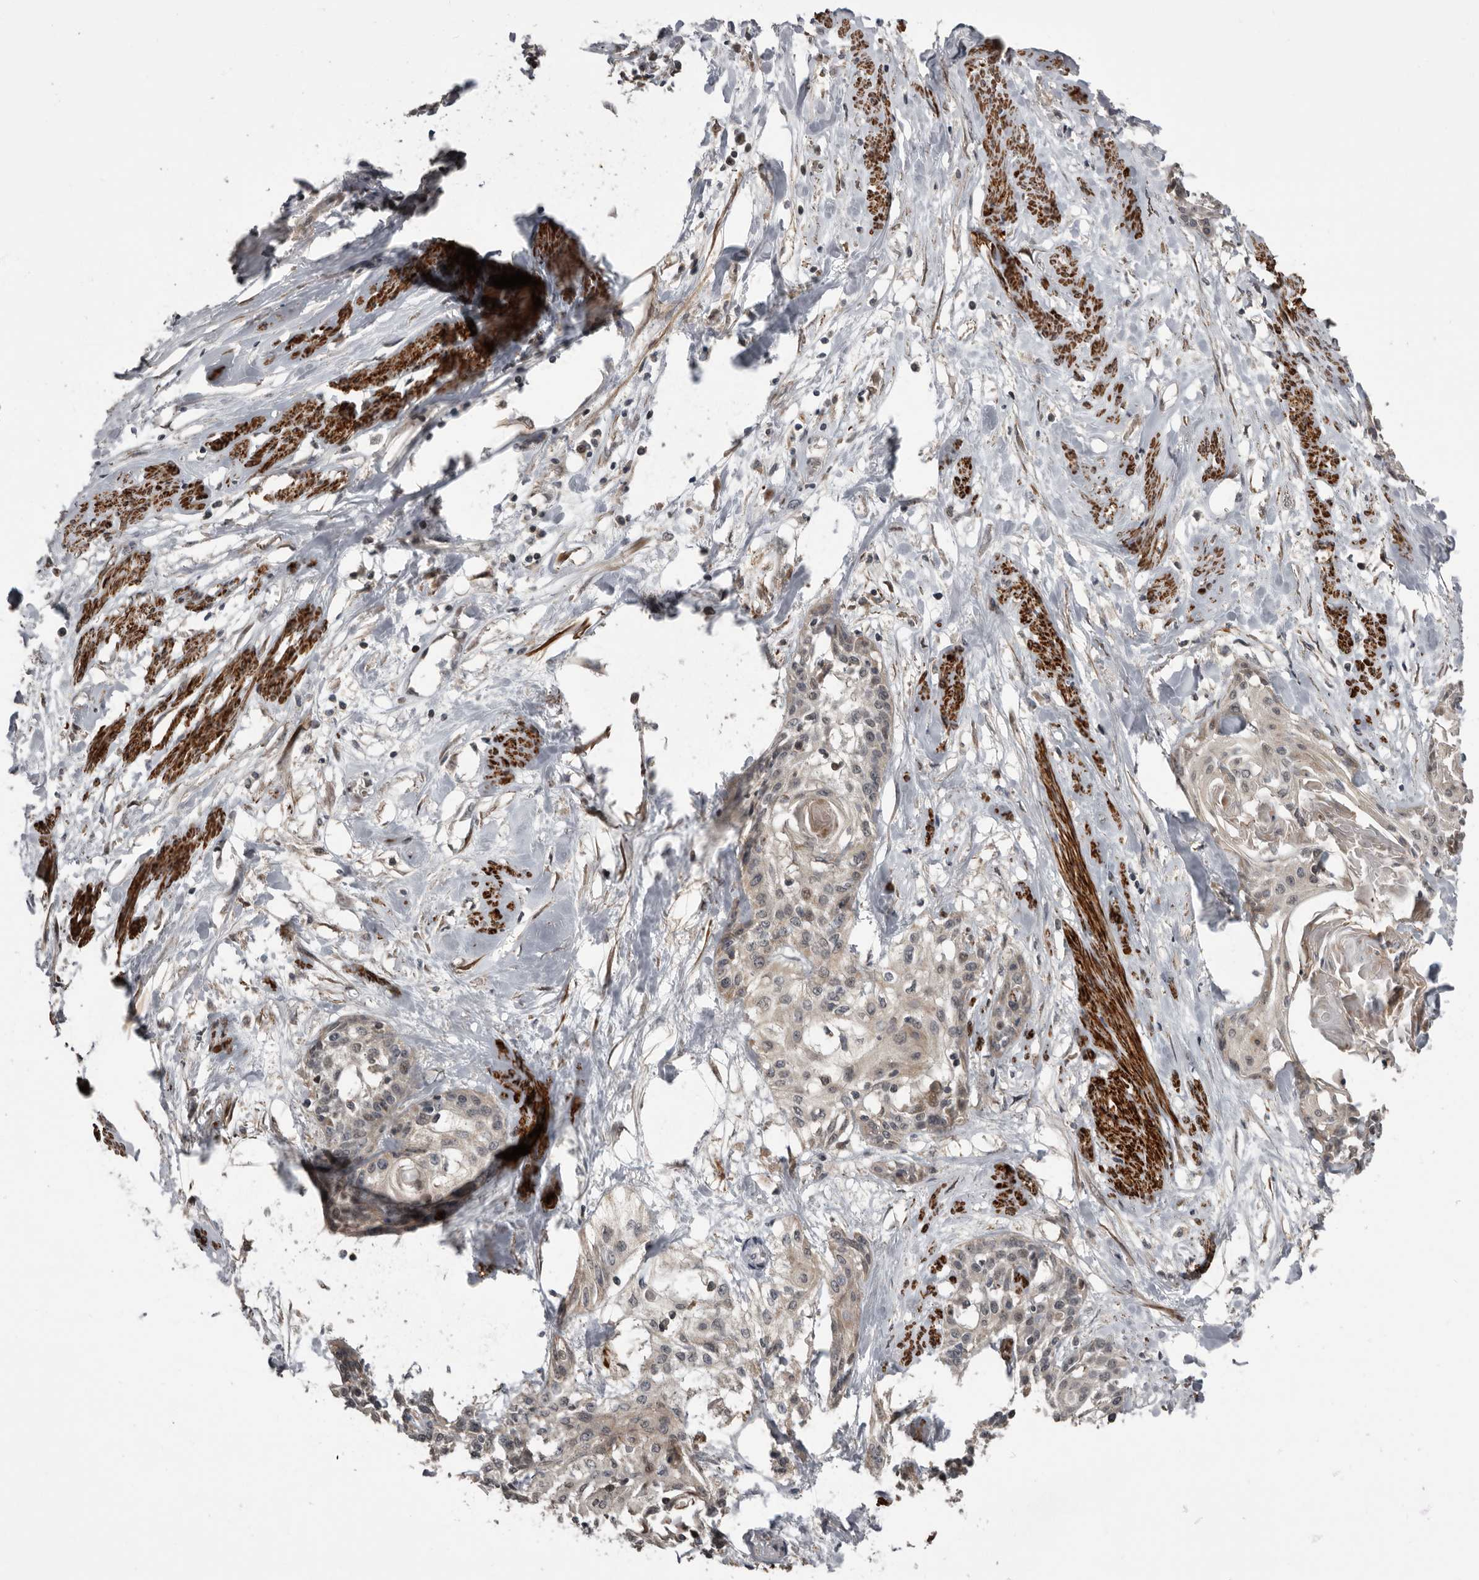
{"staining": {"intensity": "weak", "quantity": "<25%", "location": "cytoplasmic/membranous"}, "tissue": "cervical cancer", "cell_type": "Tumor cells", "image_type": "cancer", "snomed": [{"axis": "morphology", "description": "Squamous cell carcinoma, NOS"}, {"axis": "topography", "description": "Cervix"}], "caption": "There is no significant expression in tumor cells of squamous cell carcinoma (cervical).", "gene": "FGFR4", "patient": {"sex": "female", "age": 57}}